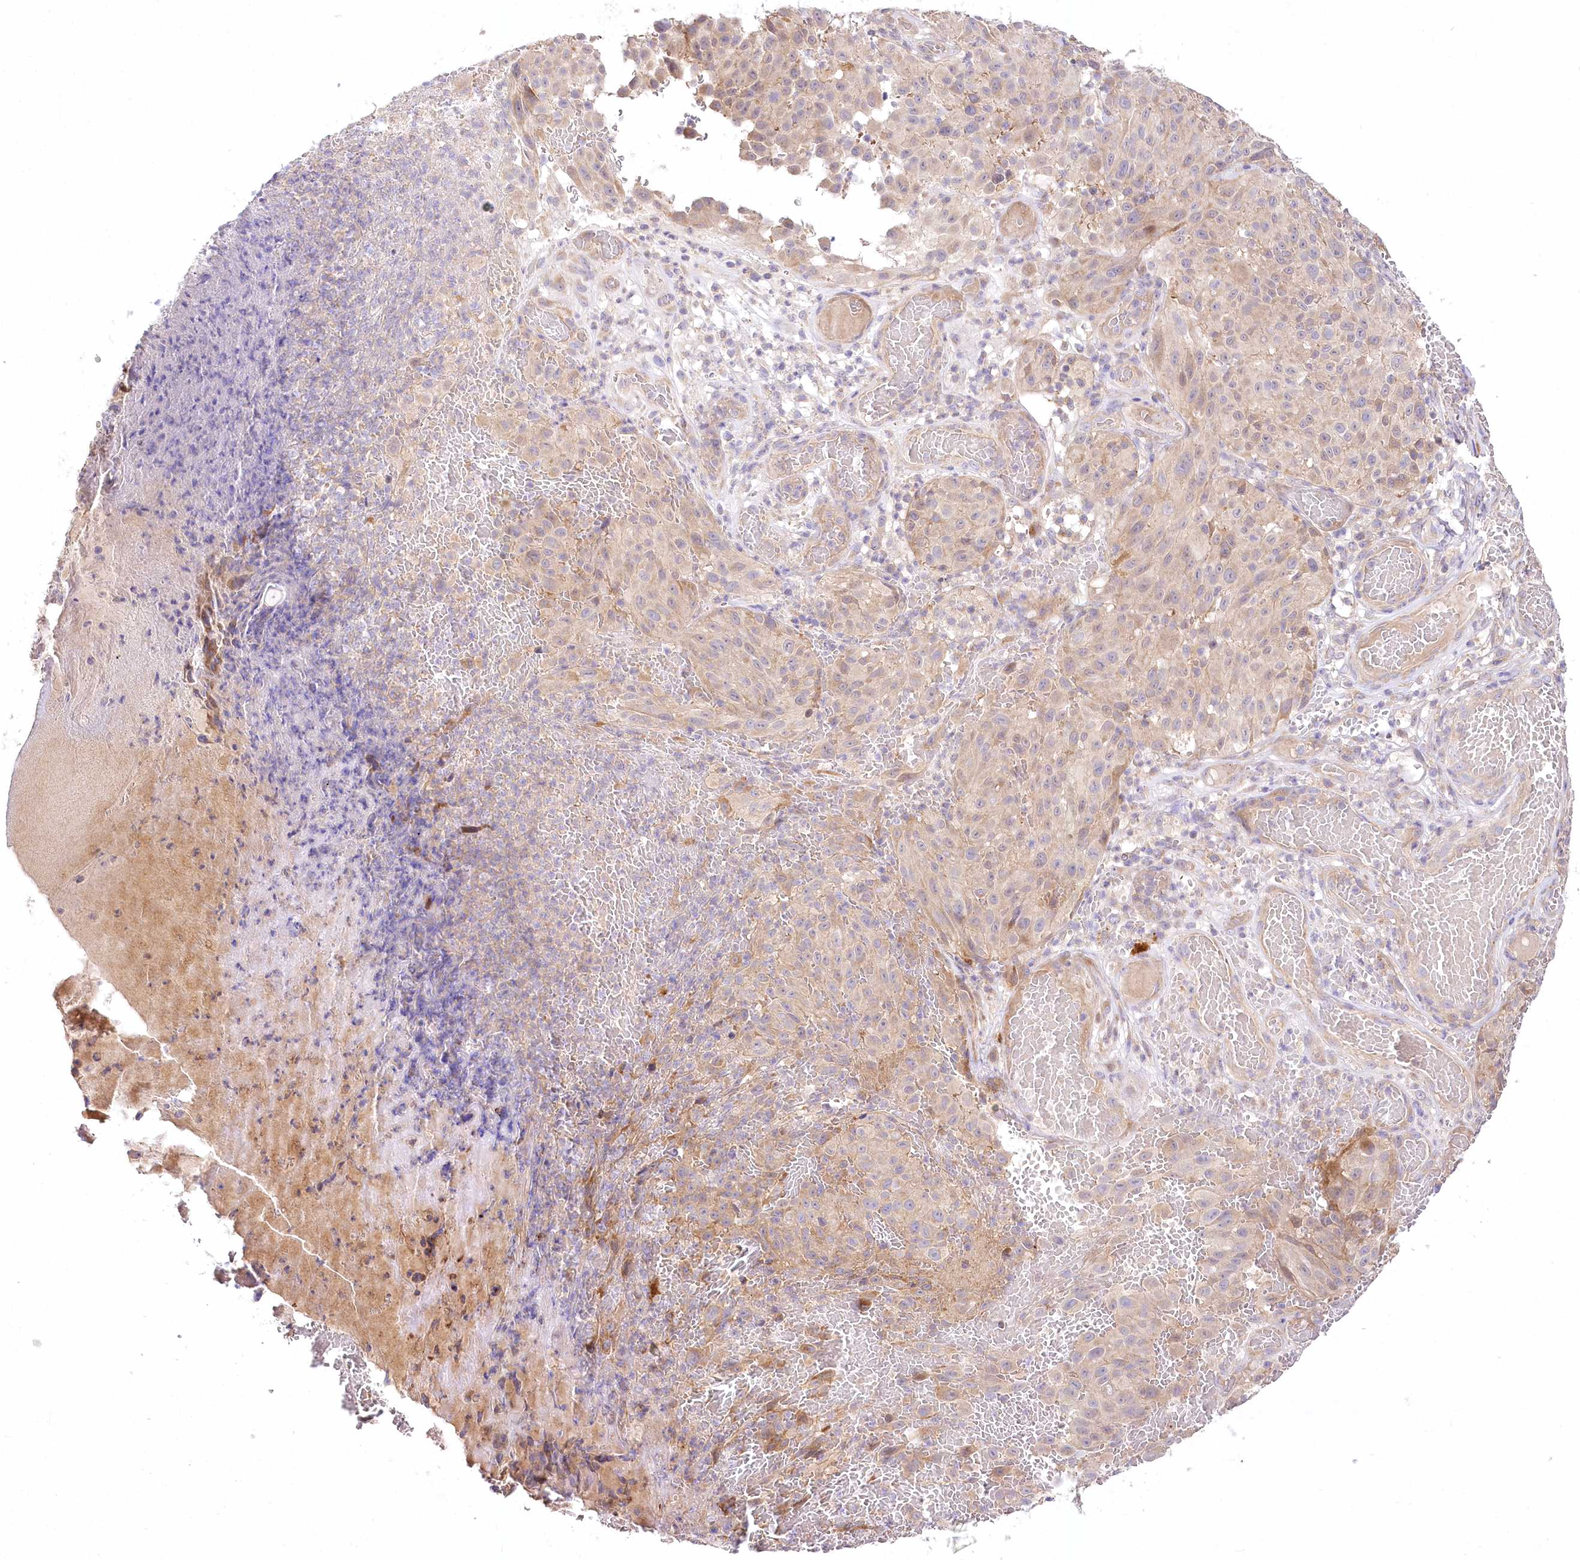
{"staining": {"intensity": "weak", "quantity": "<25%", "location": "cytoplasmic/membranous"}, "tissue": "melanoma", "cell_type": "Tumor cells", "image_type": "cancer", "snomed": [{"axis": "morphology", "description": "Malignant melanoma, NOS"}, {"axis": "topography", "description": "Skin"}], "caption": "Immunohistochemical staining of melanoma reveals no significant positivity in tumor cells. (DAB (3,3'-diaminobenzidine) immunohistochemistry, high magnification).", "gene": "PYROXD1", "patient": {"sex": "male", "age": 83}}